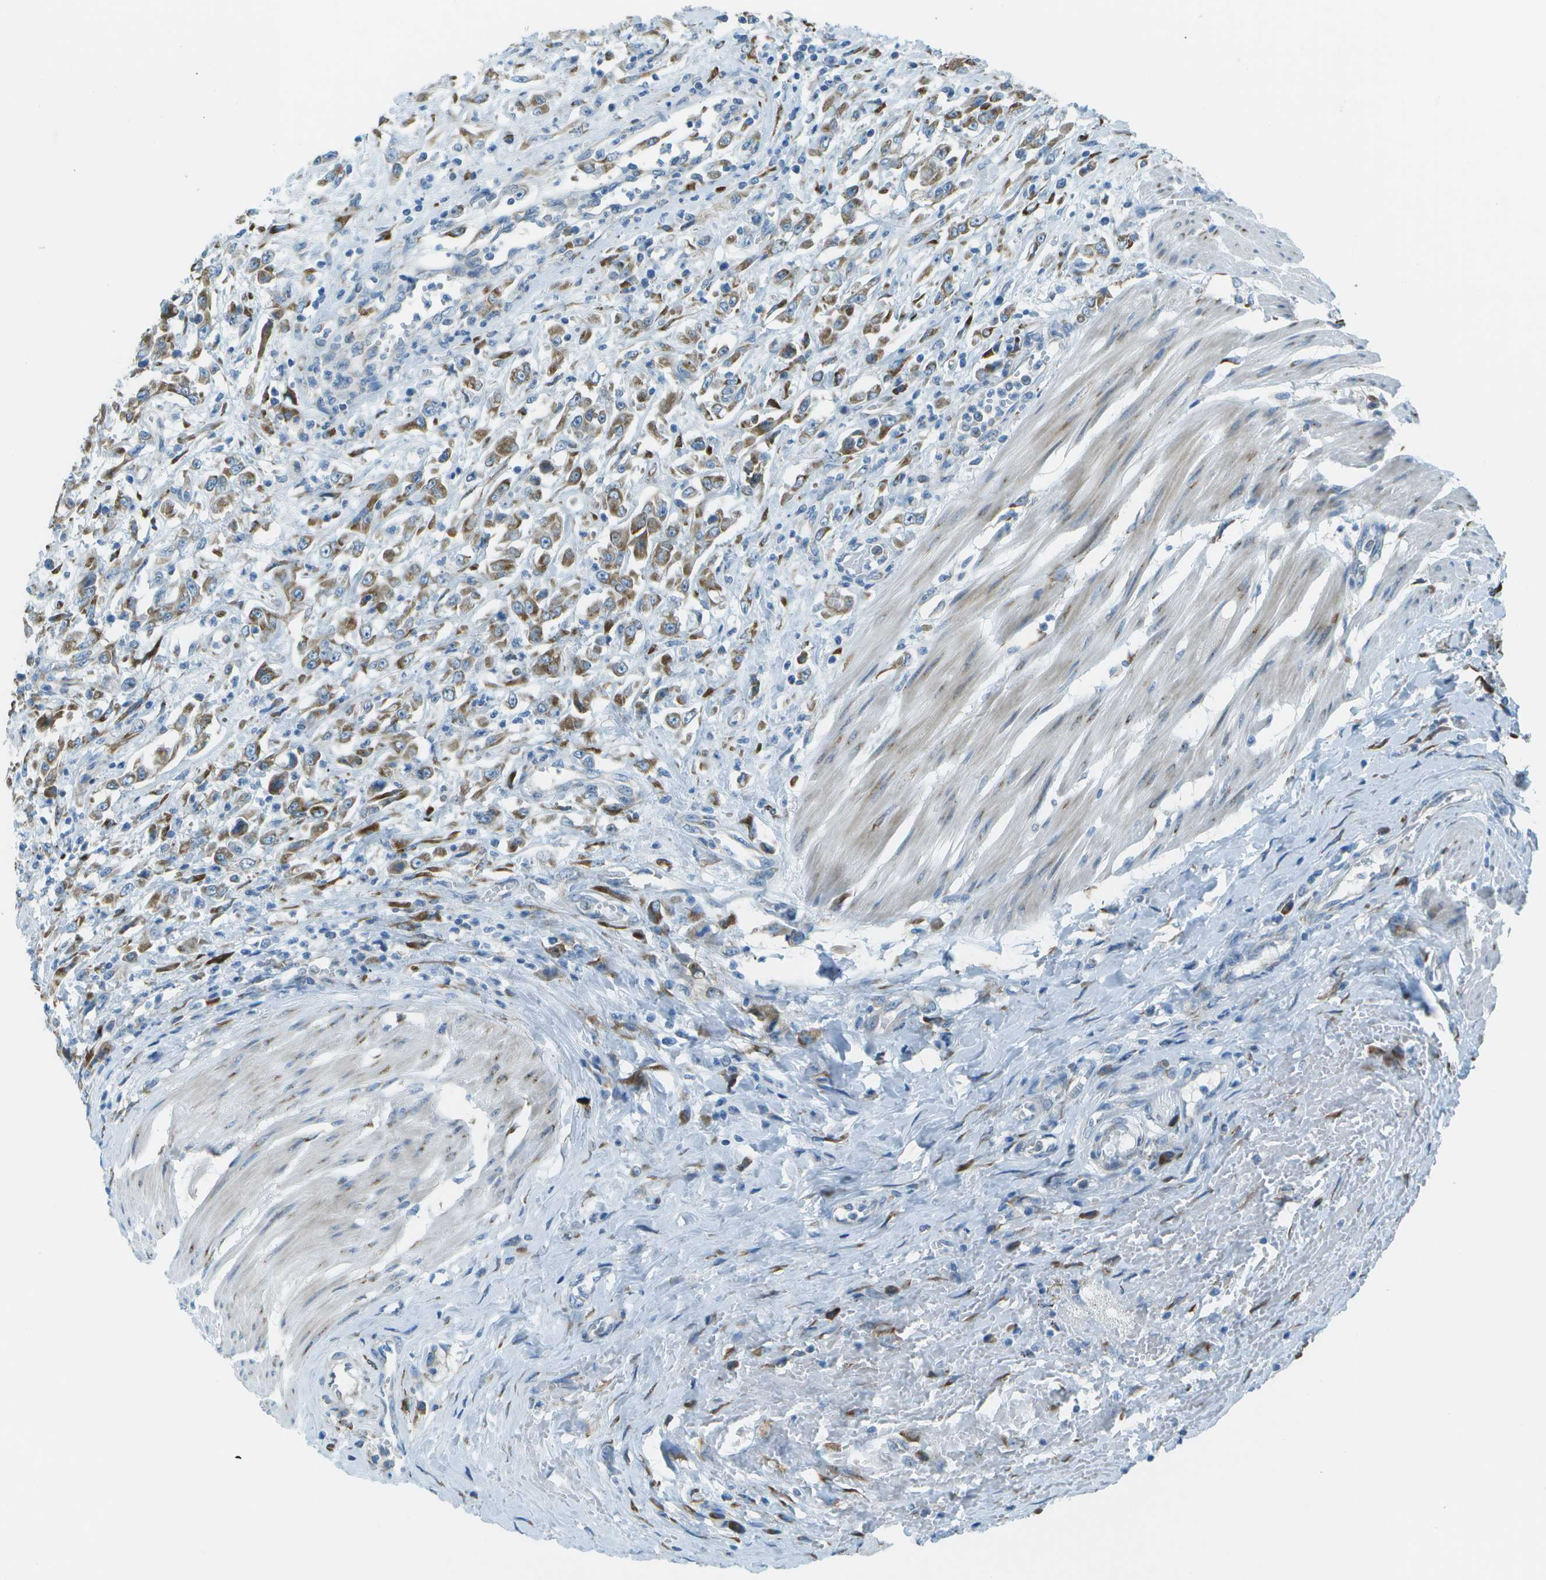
{"staining": {"intensity": "weak", "quantity": "25%-75%", "location": "cytoplasmic/membranous"}, "tissue": "urothelial cancer", "cell_type": "Tumor cells", "image_type": "cancer", "snomed": [{"axis": "morphology", "description": "Urothelial carcinoma, High grade"}, {"axis": "topography", "description": "Urinary bladder"}], "caption": "High-grade urothelial carcinoma stained for a protein reveals weak cytoplasmic/membranous positivity in tumor cells. (DAB = brown stain, brightfield microscopy at high magnification).", "gene": "KCTD3", "patient": {"sex": "male", "age": 46}}